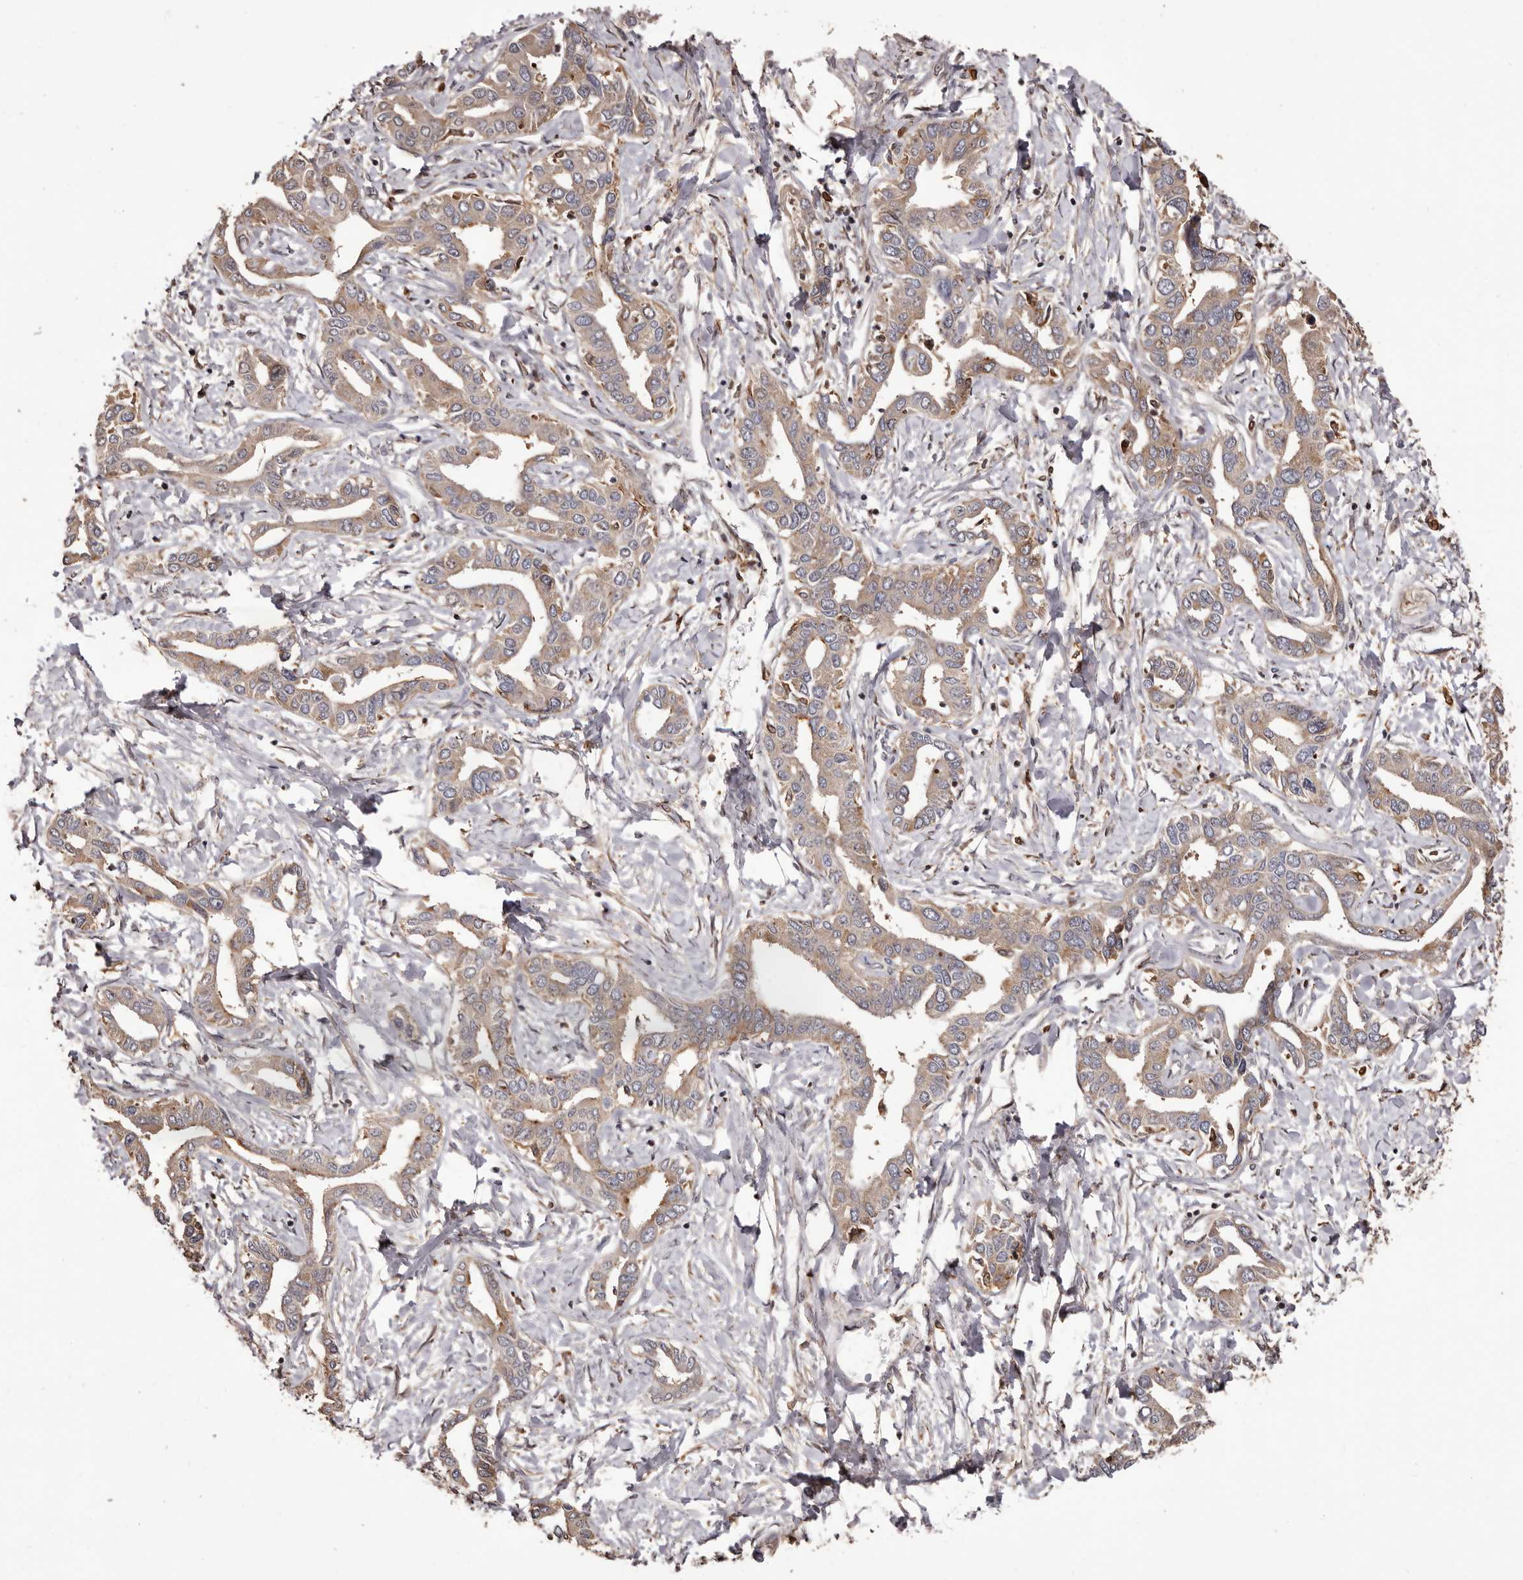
{"staining": {"intensity": "weak", "quantity": ">75%", "location": "cytoplasmic/membranous"}, "tissue": "liver cancer", "cell_type": "Tumor cells", "image_type": "cancer", "snomed": [{"axis": "morphology", "description": "Cholangiocarcinoma"}, {"axis": "topography", "description": "Liver"}], "caption": "Immunohistochemical staining of human cholangiocarcinoma (liver) demonstrates weak cytoplasmic/membranous protein staining in about >75% of tumor cells.", "gene": "ZCCHC7", "patient": {"sex": "male", "age": 59}}